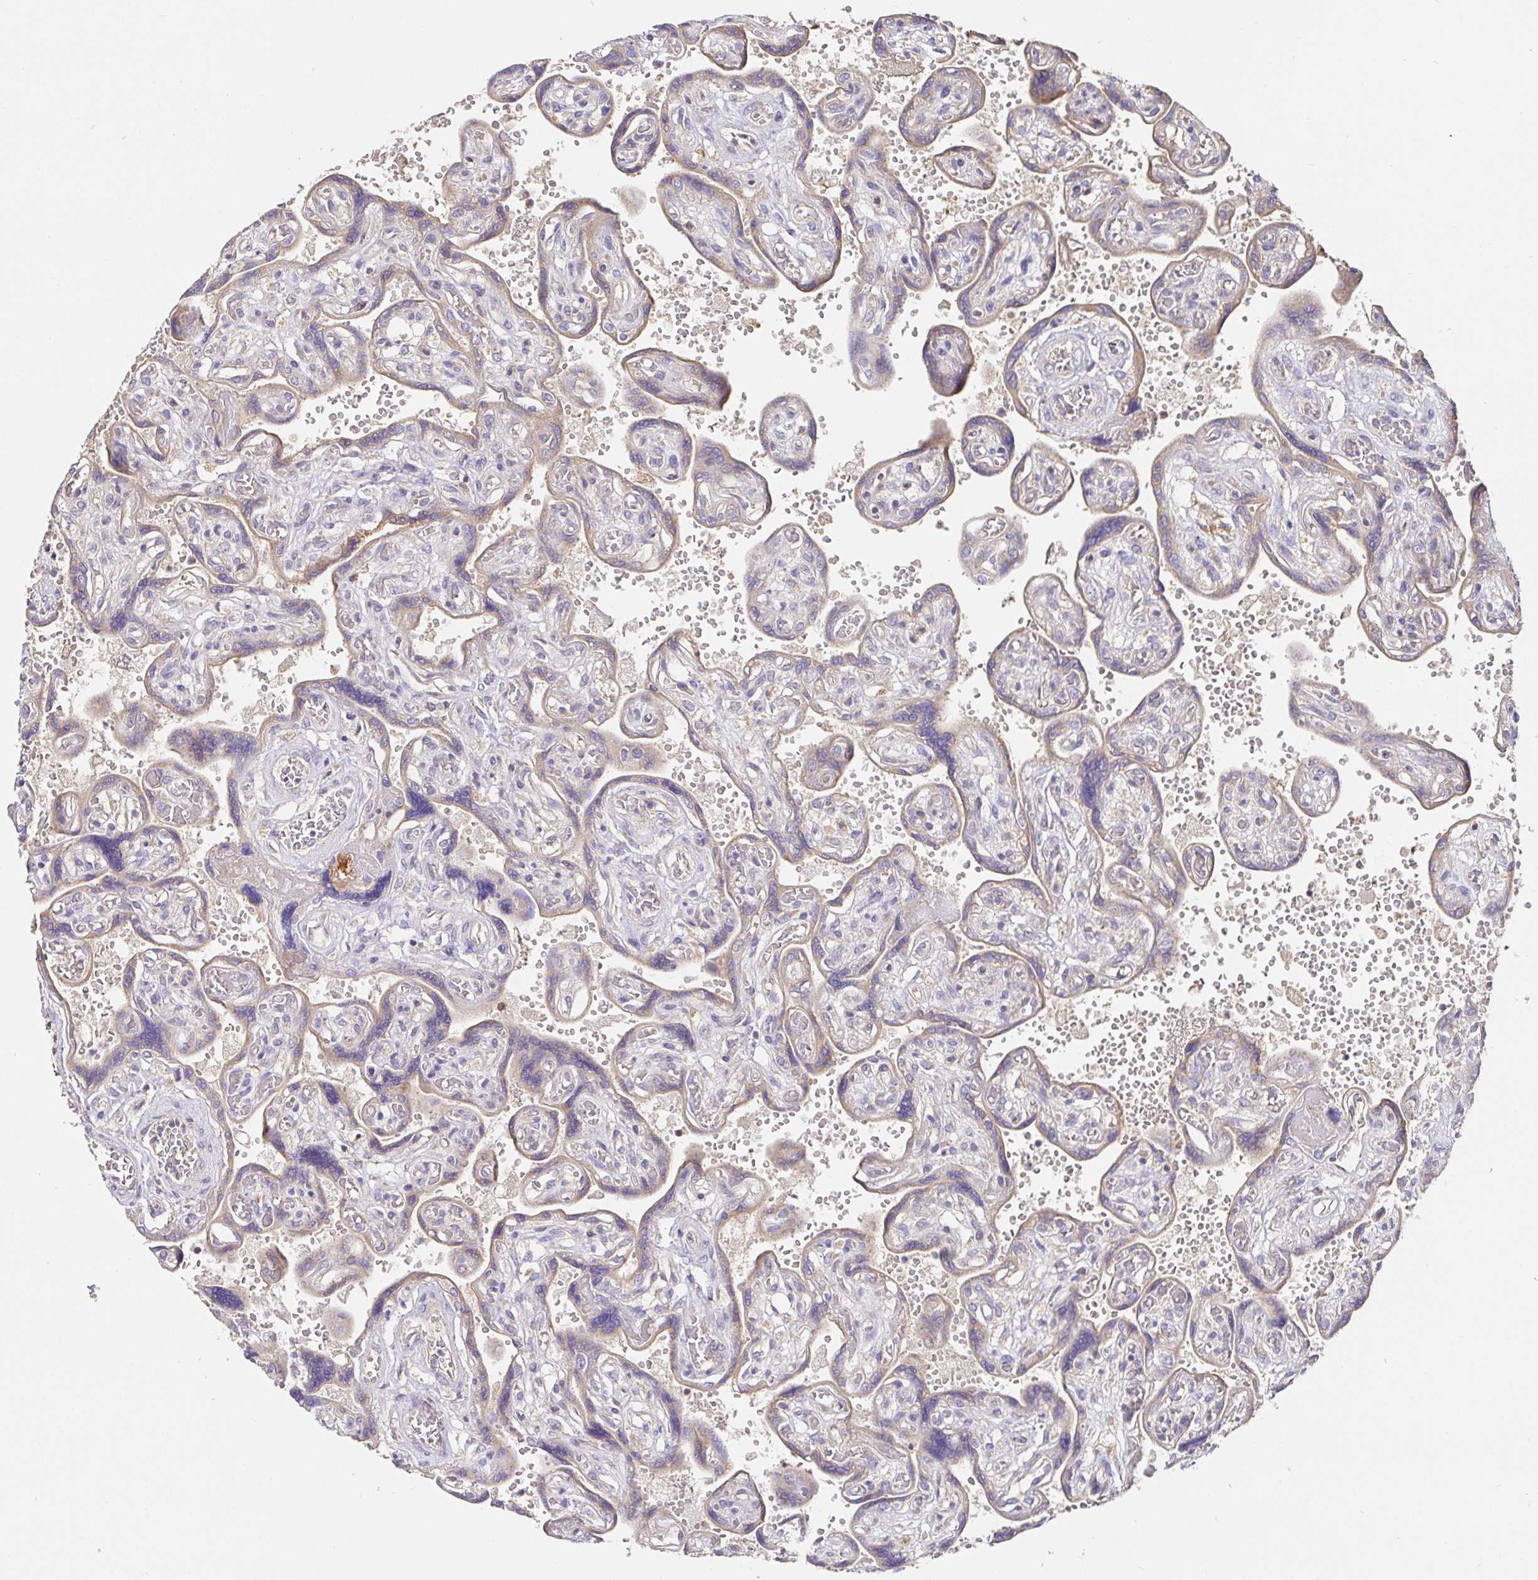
{"staining": {"intensity": "weak", "quantity": "25%-75%", "location": "cytoplasmic/membranous"}, "tissue": "placenta", "cell_type": "Trophoblastic cells", "image_type": "normal", "snomed": [{"axis": "morphology", "description": "Normal tissue, NOS"}, {"axis": "topography", "description": "Placenta"}], "caption": "High-power microscopy captured an immunohistochemistry micrograph of benign placenta, revealing weak cytoplasmic/membranous positivity in approximately 25%-75% of trophoblastic cells. Nuclei are stained in blue.", "gene": "HAGH", "patient": {"sex": "female", "age": 32}}